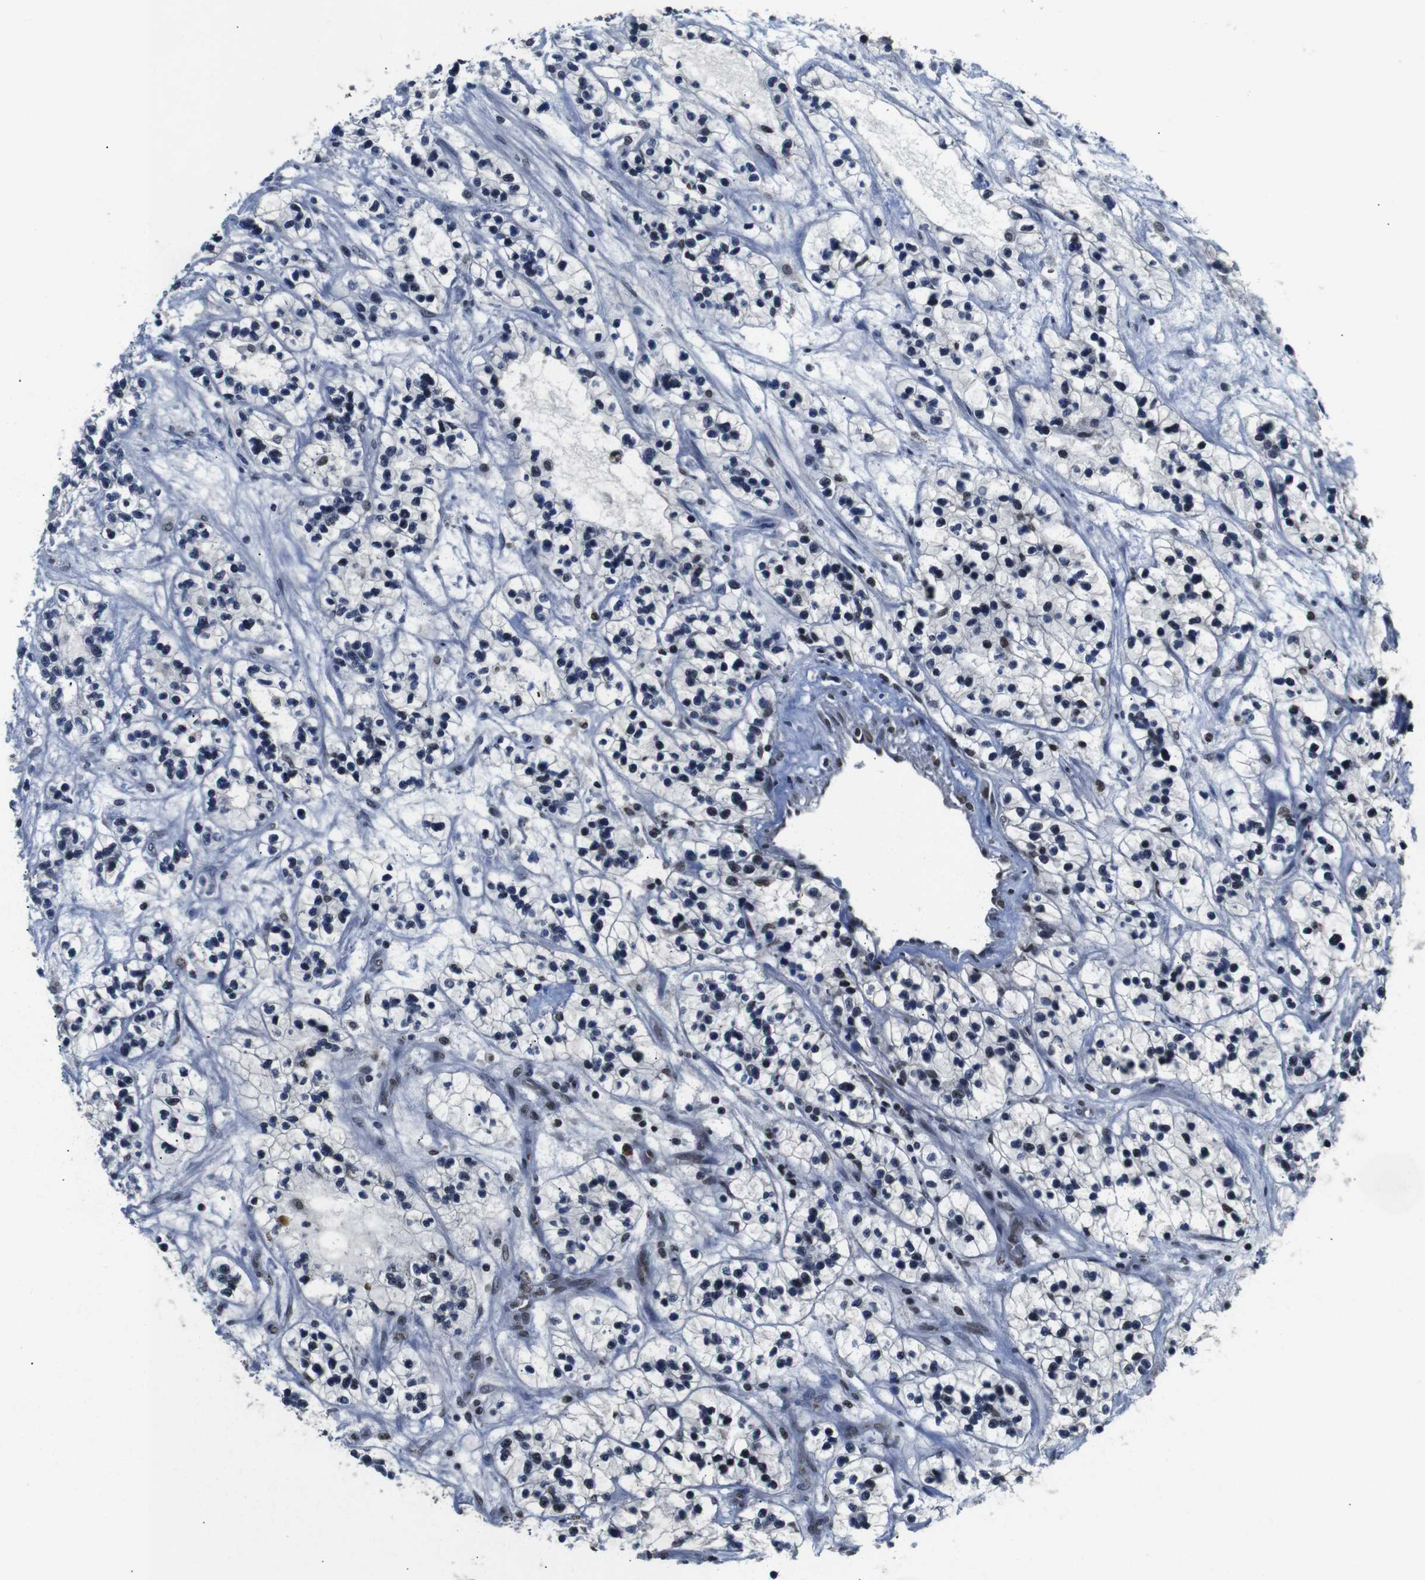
{"staining": {"intensity": "negative", "quantity": "none", "location": "none"}, "tissue": "renal cancer", "cell_type": "Tumor cells", "image_type": "cancer", "snomed": [{"axis": "morphology", "description": "Adenocarcinoma, NOS"}, {"axis": "topography", "description": "Kidney"}], "caption": "Renal cancer (adenocarcinoma) was stained to show a protein in brown. There is no significant expression in tumor cells.", "gene": "ILDR2", "patient": {"sex": "female", "age": 57}}